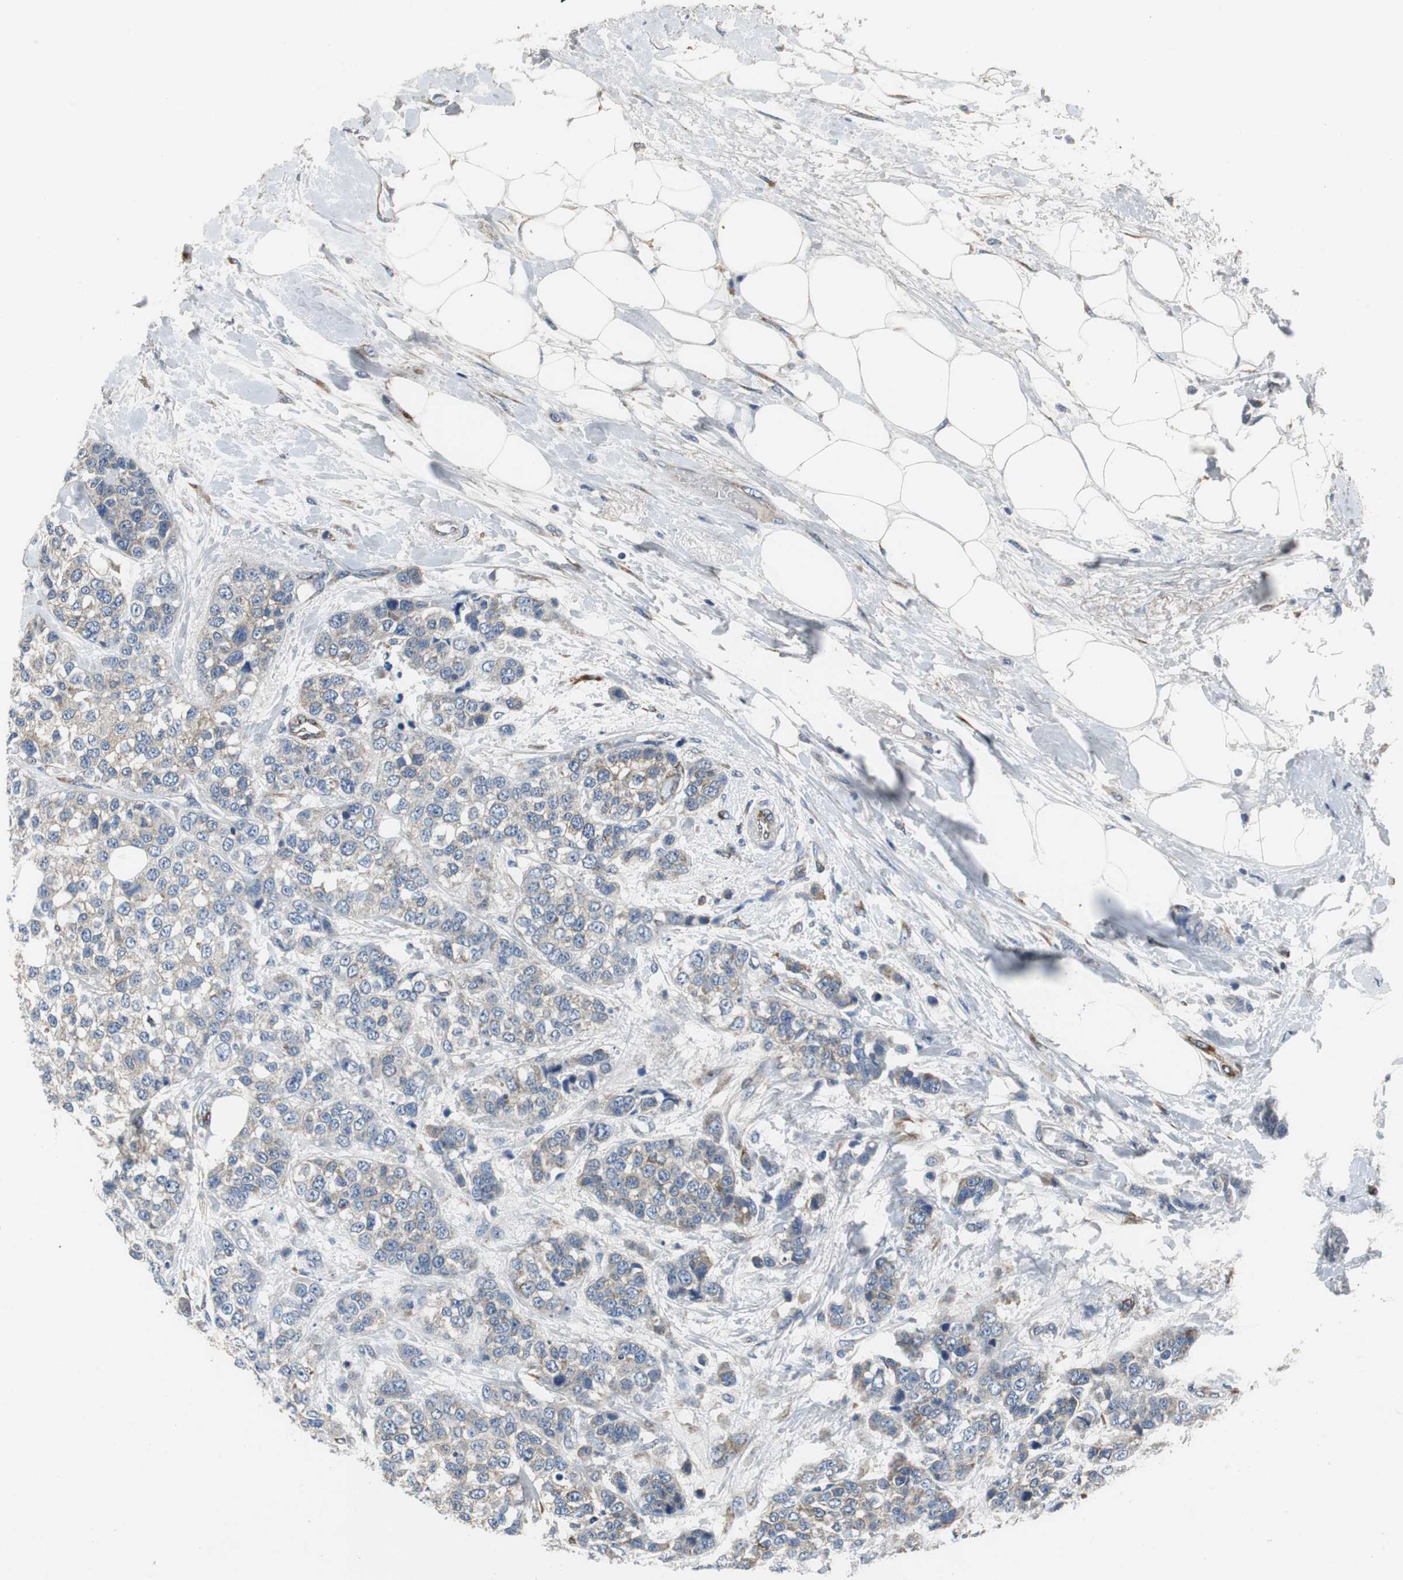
{"staining": {"intensity": "weak", "quantity": "25%-75%", "location": "cytoplasmic/membranous"}, "tissue": "breast cancer", "cell_type": "Tumor cells", "image_type": "cancer", "snomed": [{"axis": "morphology", "description": "Duct carcinoma"}, {"axis": "topography", "description": "Breast"}], "caption": "Immunohistochemistry micrograph of human infiltrating ductal carcinoma (breast) stained for a protein (brown), which shows low levels of weak cytoplasmic/membranous staining in about 25%-75% of tumor cells.", "gene": "ISCU", "patient": {"sex": "female", "age": 51}}